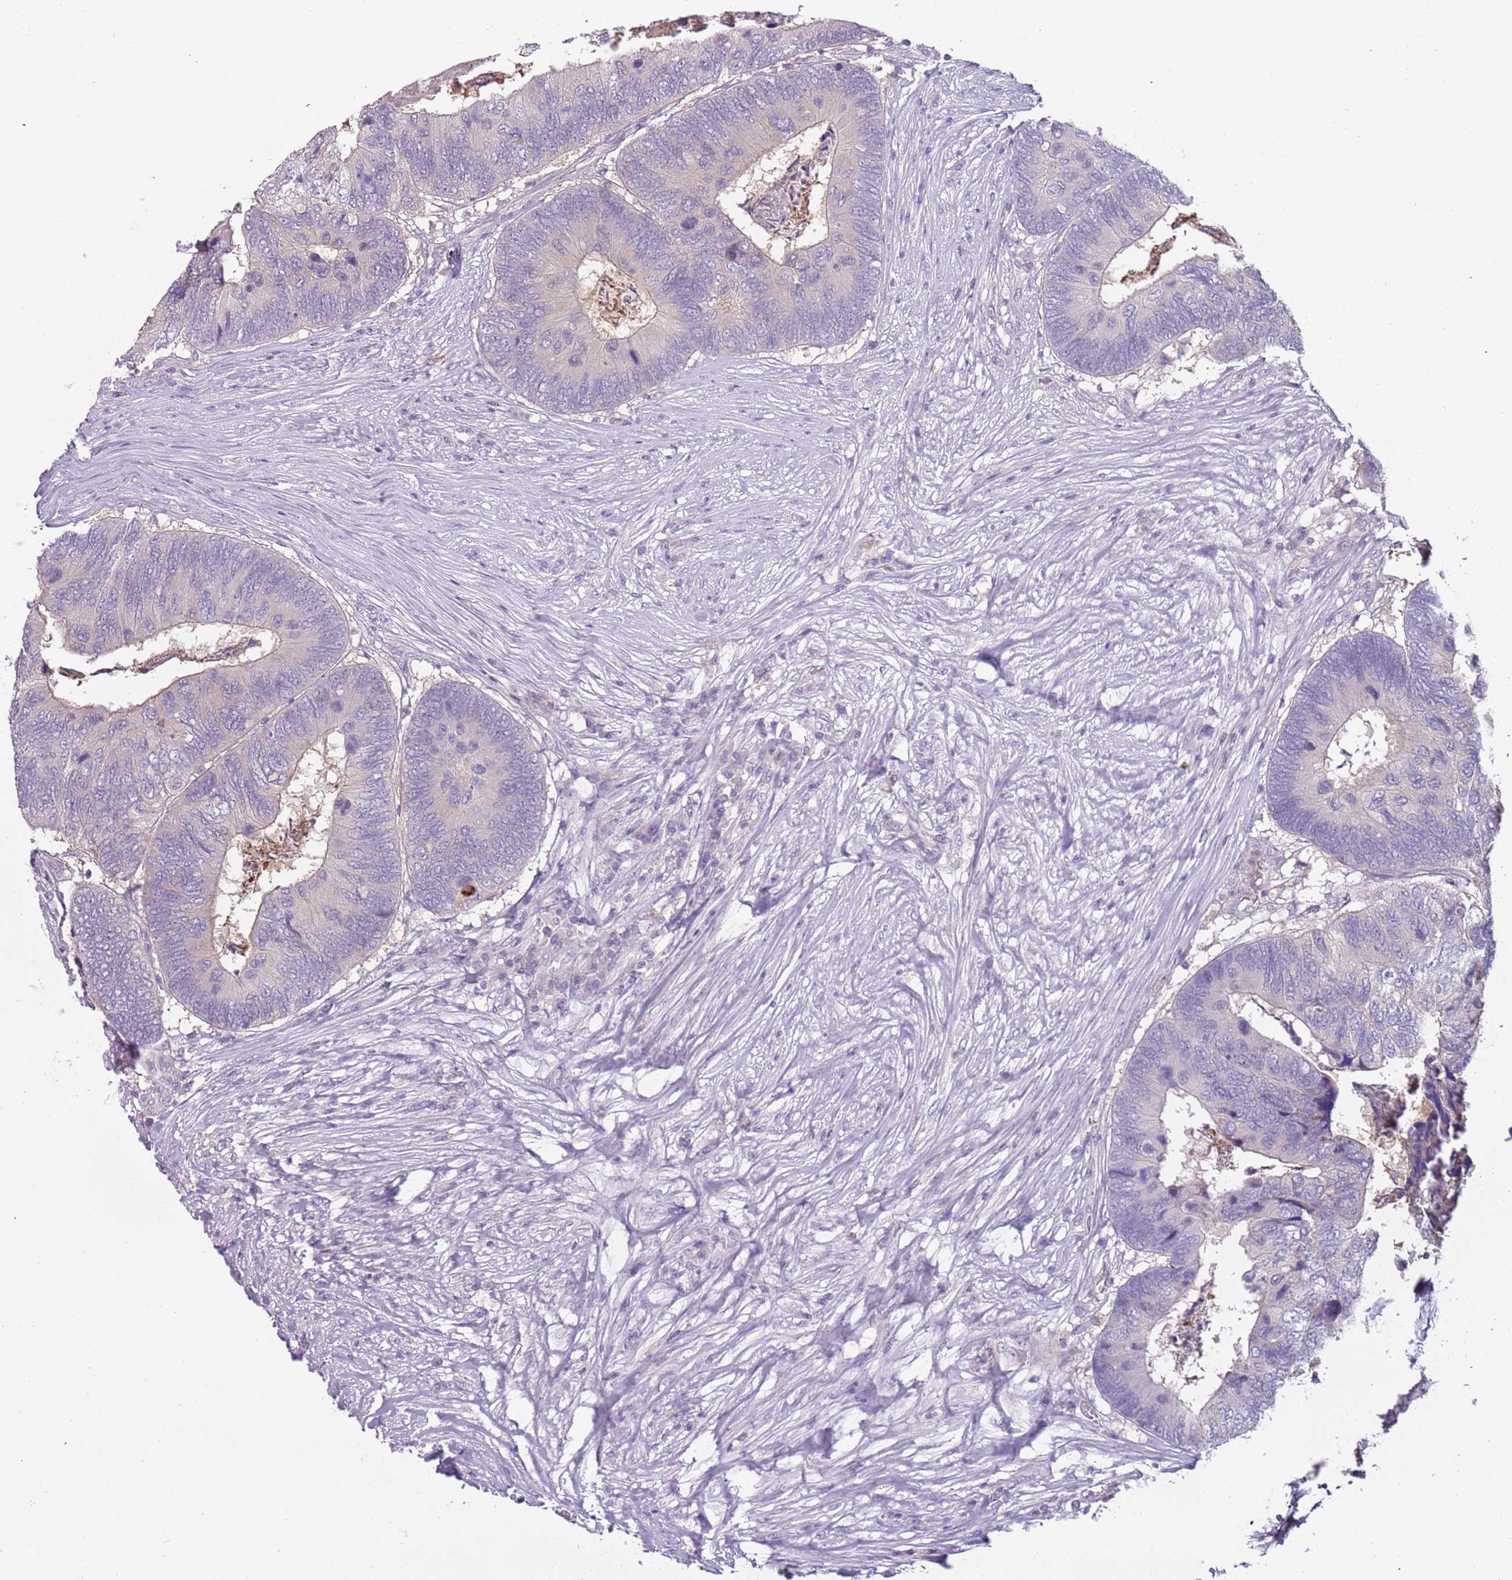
{"staining": {"intensity": "negative", "quantity": "none", "location": "none"}, "tissue": "colorectal cancer", "cell_type": "Tumor cells", "image_type": "cancer", "snomed": [{"axis": "morphology", "description": "Adenocarcinoma, NOS"}, {"axis": "topography", "description": "Colon"}], "caption": "Image shows no protein expression in tumor cells of adenocarcinoma (colorectal) tissue.", "gene": "ARHGAP5", "patient": {"sex": "female", "age": 67}}